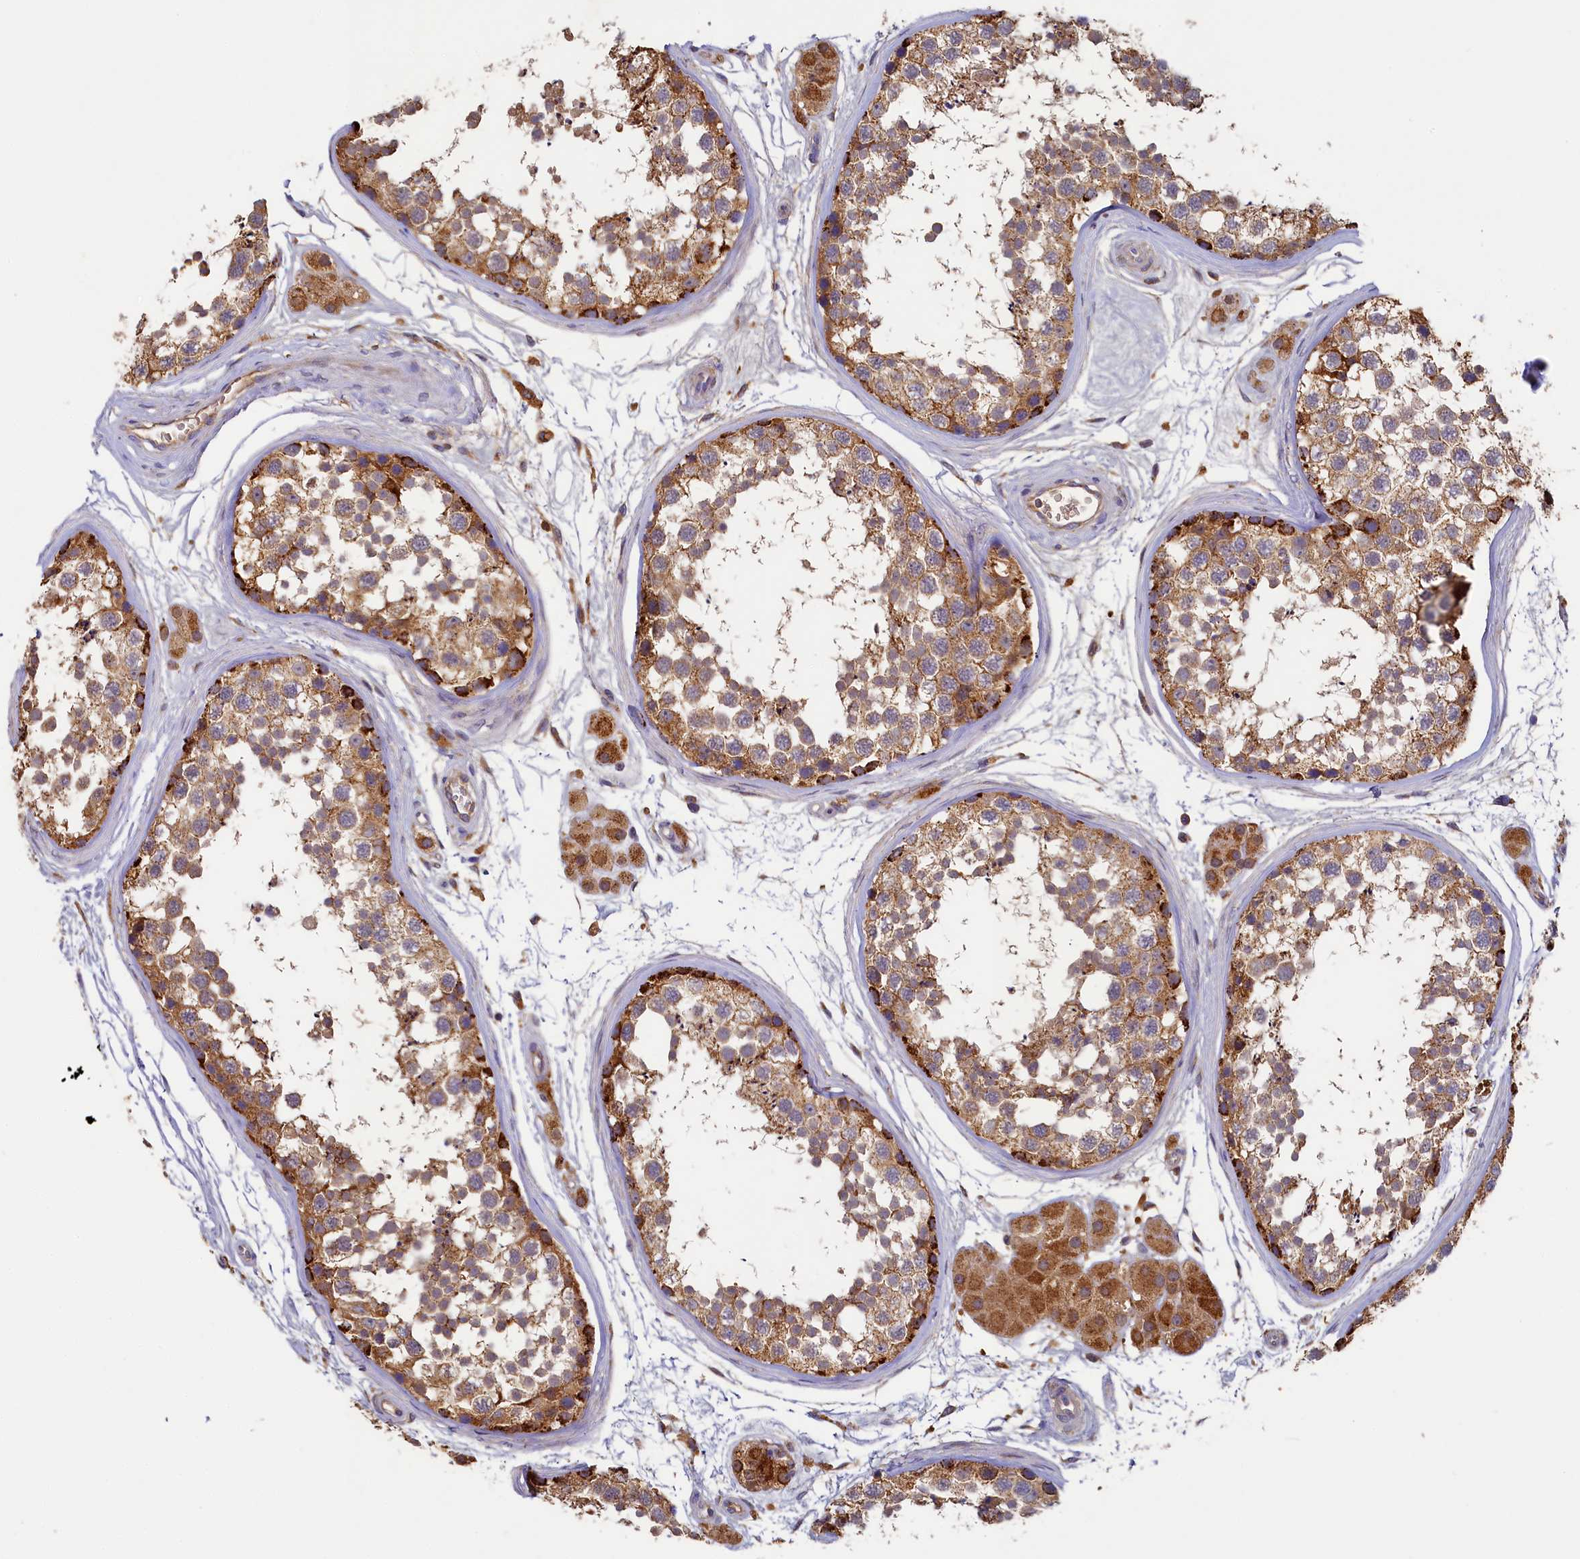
{"staining": {"intensity": "strong", "quantity": "25%-75%", "location": "cytoplasmic/membranous"}, "tissue": "testis", "cell_type": "Cells in seminiferous ducts", "image_type": "normal", "snomed": [{"axis": "morphology", "description": "Normal tissue, NOS"}, {"axis": "topography", "description": "Testis"}], "caption": "High-magnification brightfield microscopy of normal testis stained with DAB (brown) and counterstained with hematoxylin (blue). cells in seminiferous ducts exhibit strong cytoplasmic/membranous staining is appreciated in about25%-75% of cells. Nuclei are stained in blue.", "gene": "SEC31B", "patient": {"sex": "male", "age": 56}}